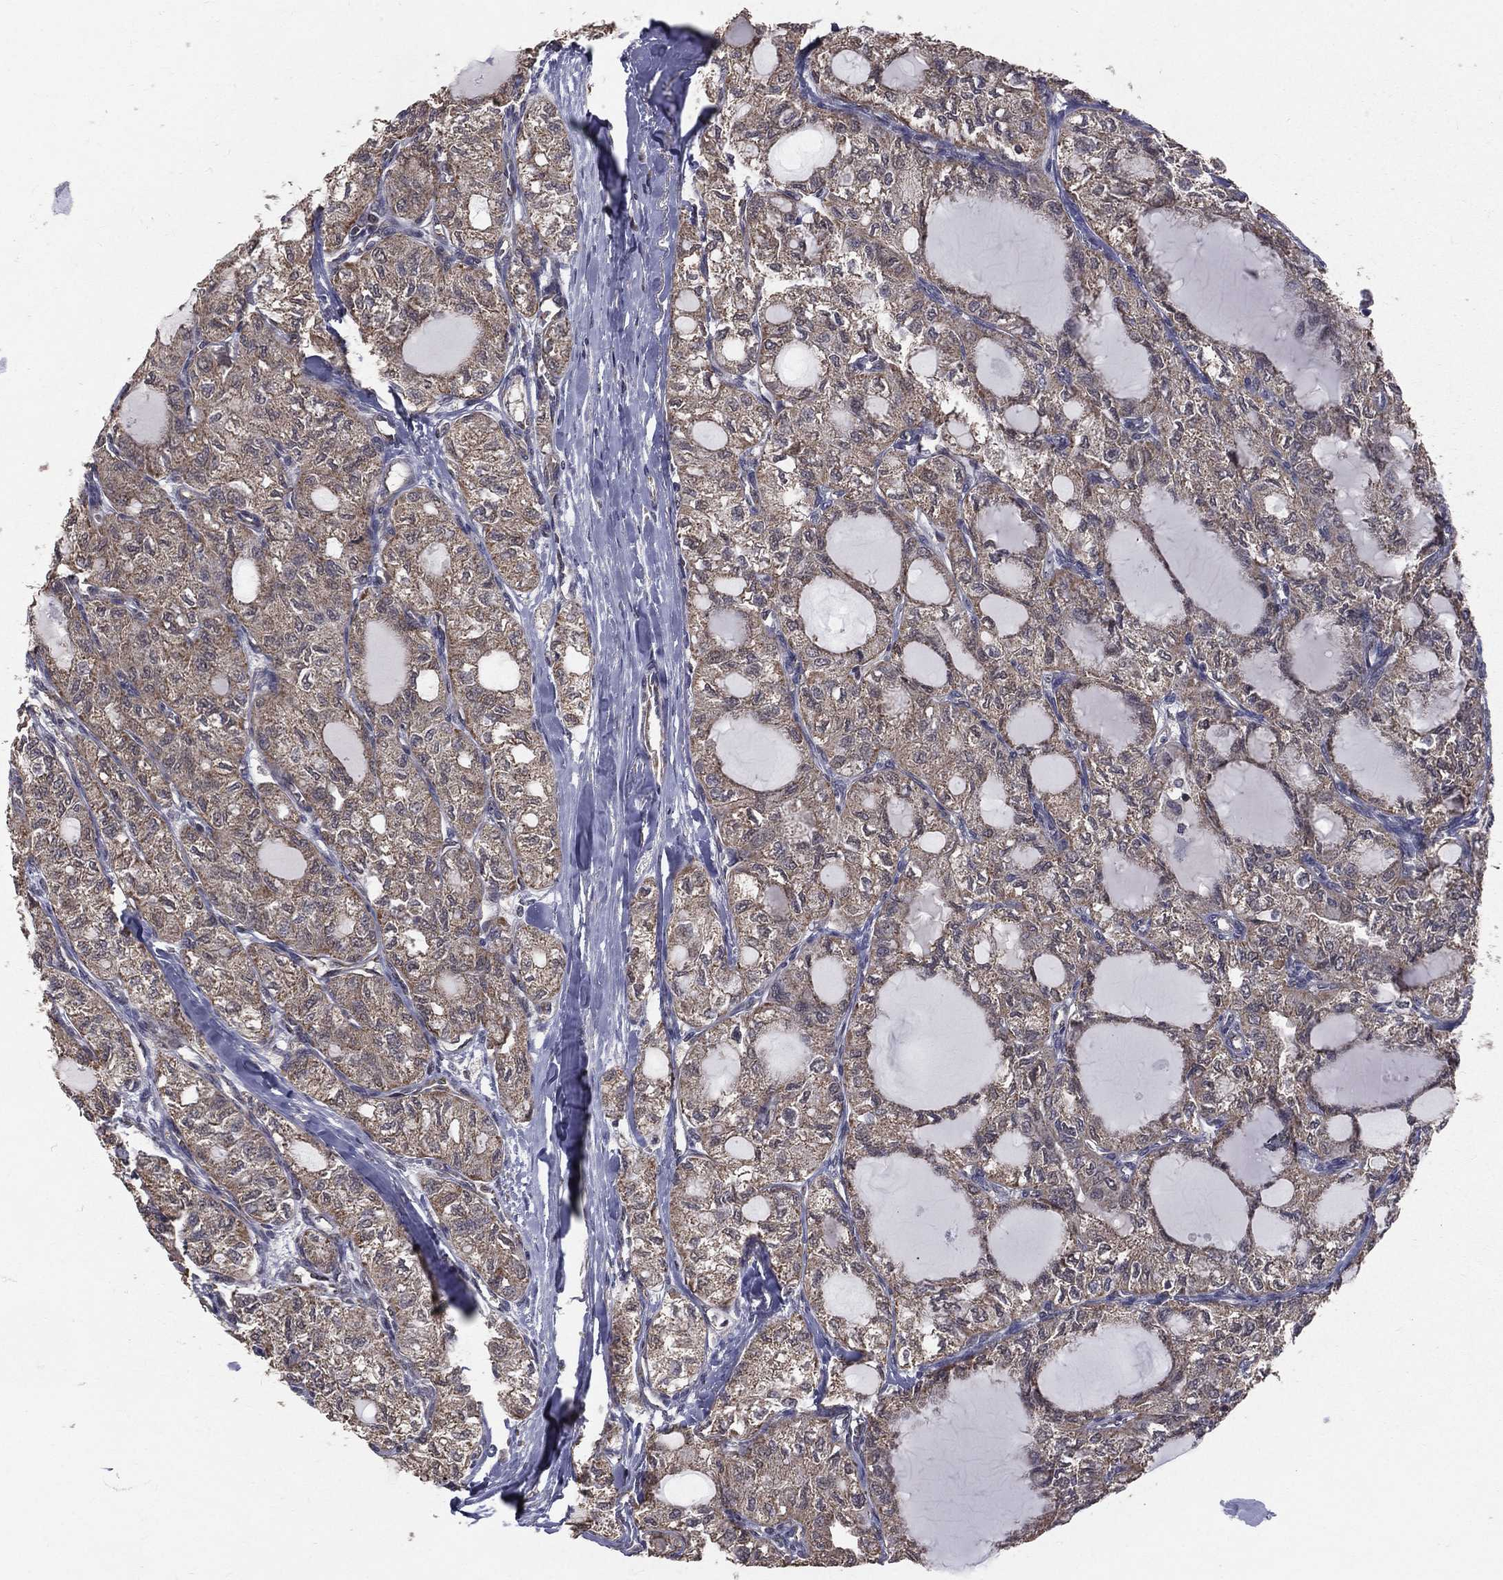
{"staining": {"intensity": "weak", "quantity": "<25%", "location": "cytoplasmic/membranous"}, "tissue": "thyroid cancer", "cell_type": "Tumor cells", "image_type": "cancer", "snomed": [{"axis": "morphology", "description": "Follicular adenoma carcinoma, NOS"}, {"axis": "topography", "description": "Thyroid gland"}], "caption": "IHC of thyroid cancer (follicular adenoma carcinoma) exhibits no staining in tumor cells.", "gene": "MRPL46", "patient": {"sex": "male", "age": 75}}